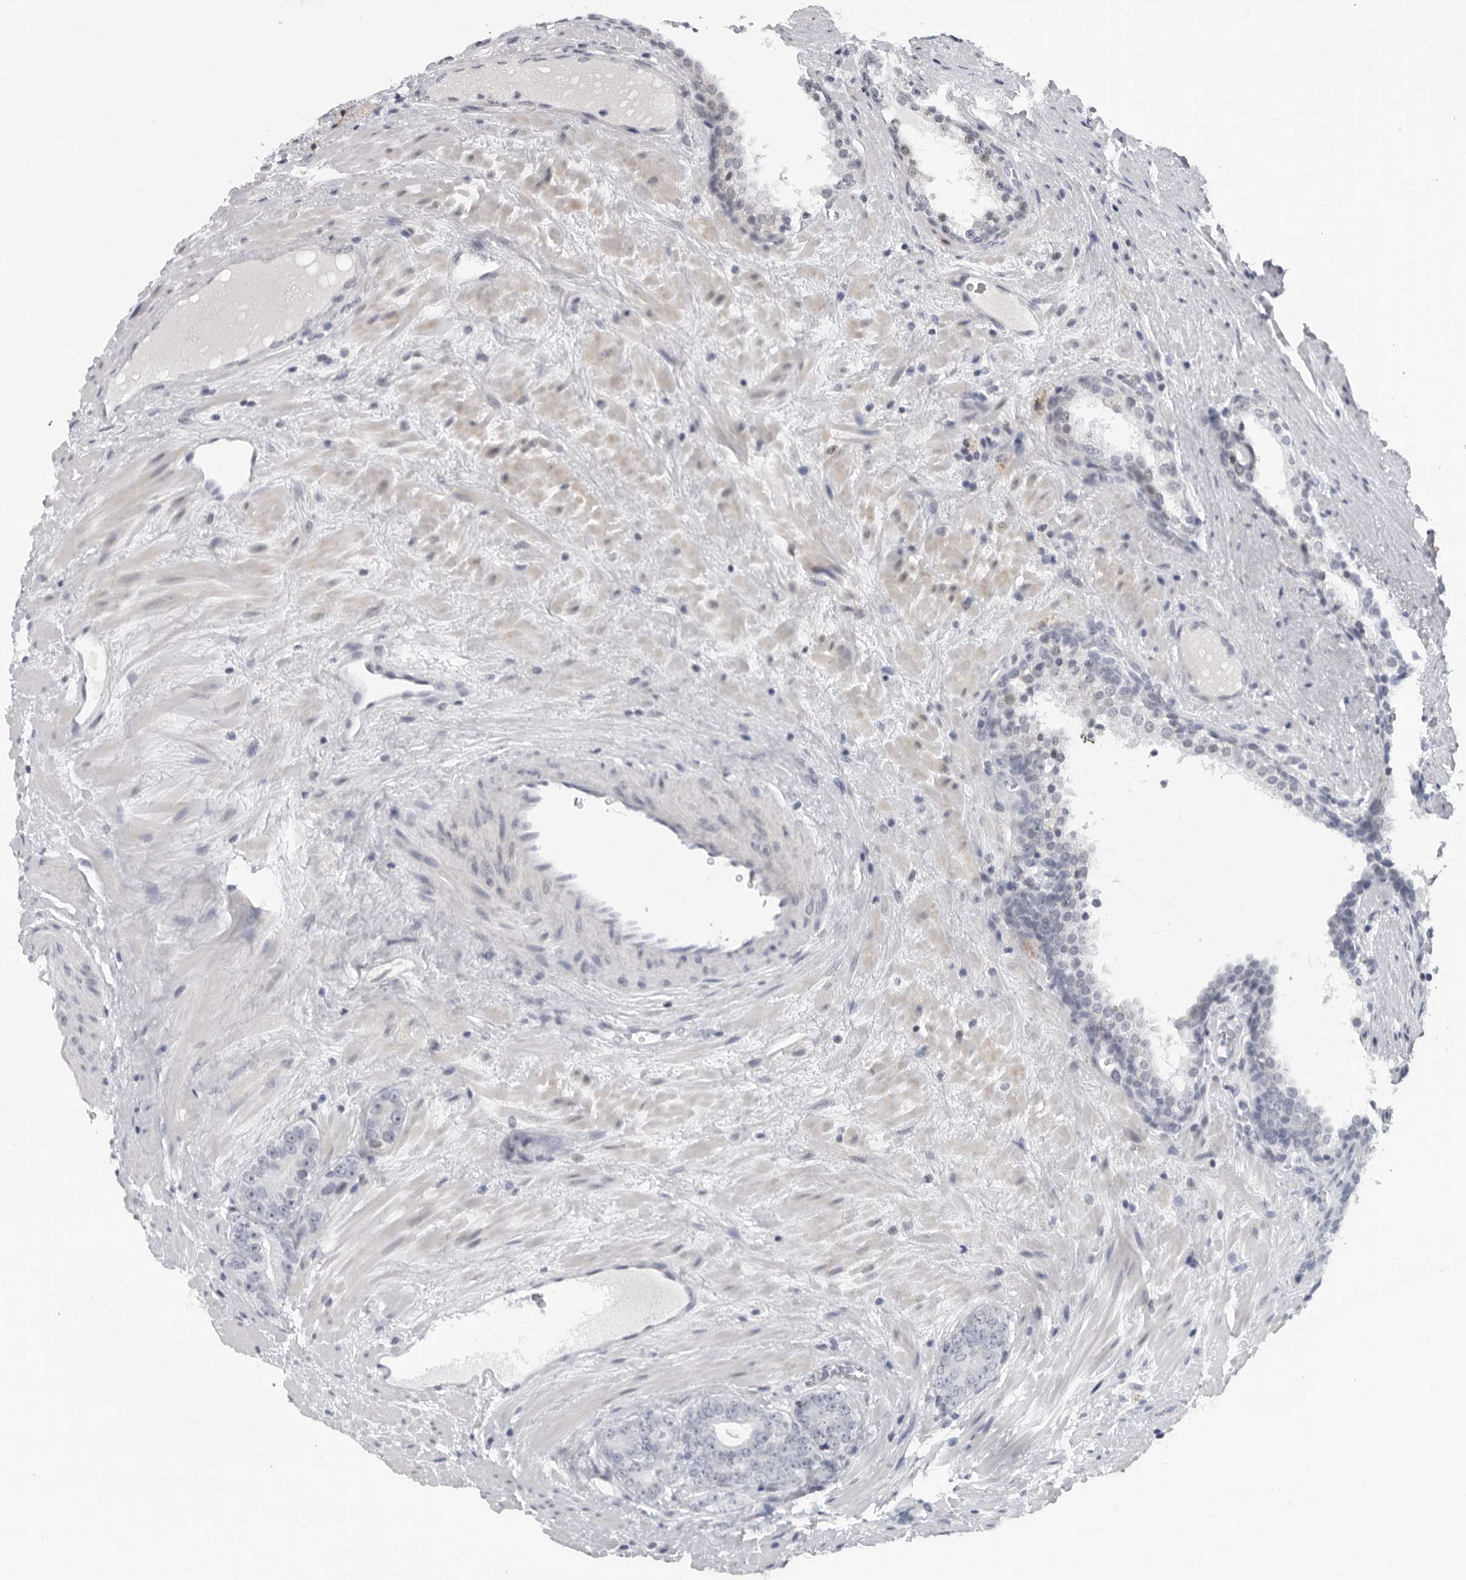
{"staining": {"intensity": "negative", "quantity": "none", "location": "none"}, "tissue": "prostate cancer", "cell_type": "Tumor cells", "image_type": "cancer", "snomed": [{"axis": "morphology", "description": "Adenocarcinoma, High grade"}, {"axis": "topography", "description": "Prostate"}], "caption": "Adenocarcinoma (high-grade) (prostate) stained for a protein using immunohistochemistry (IHC) shows no staining tumor cells.", "gene": "MAF", "patient": {"sex": "male", "age": 56}}